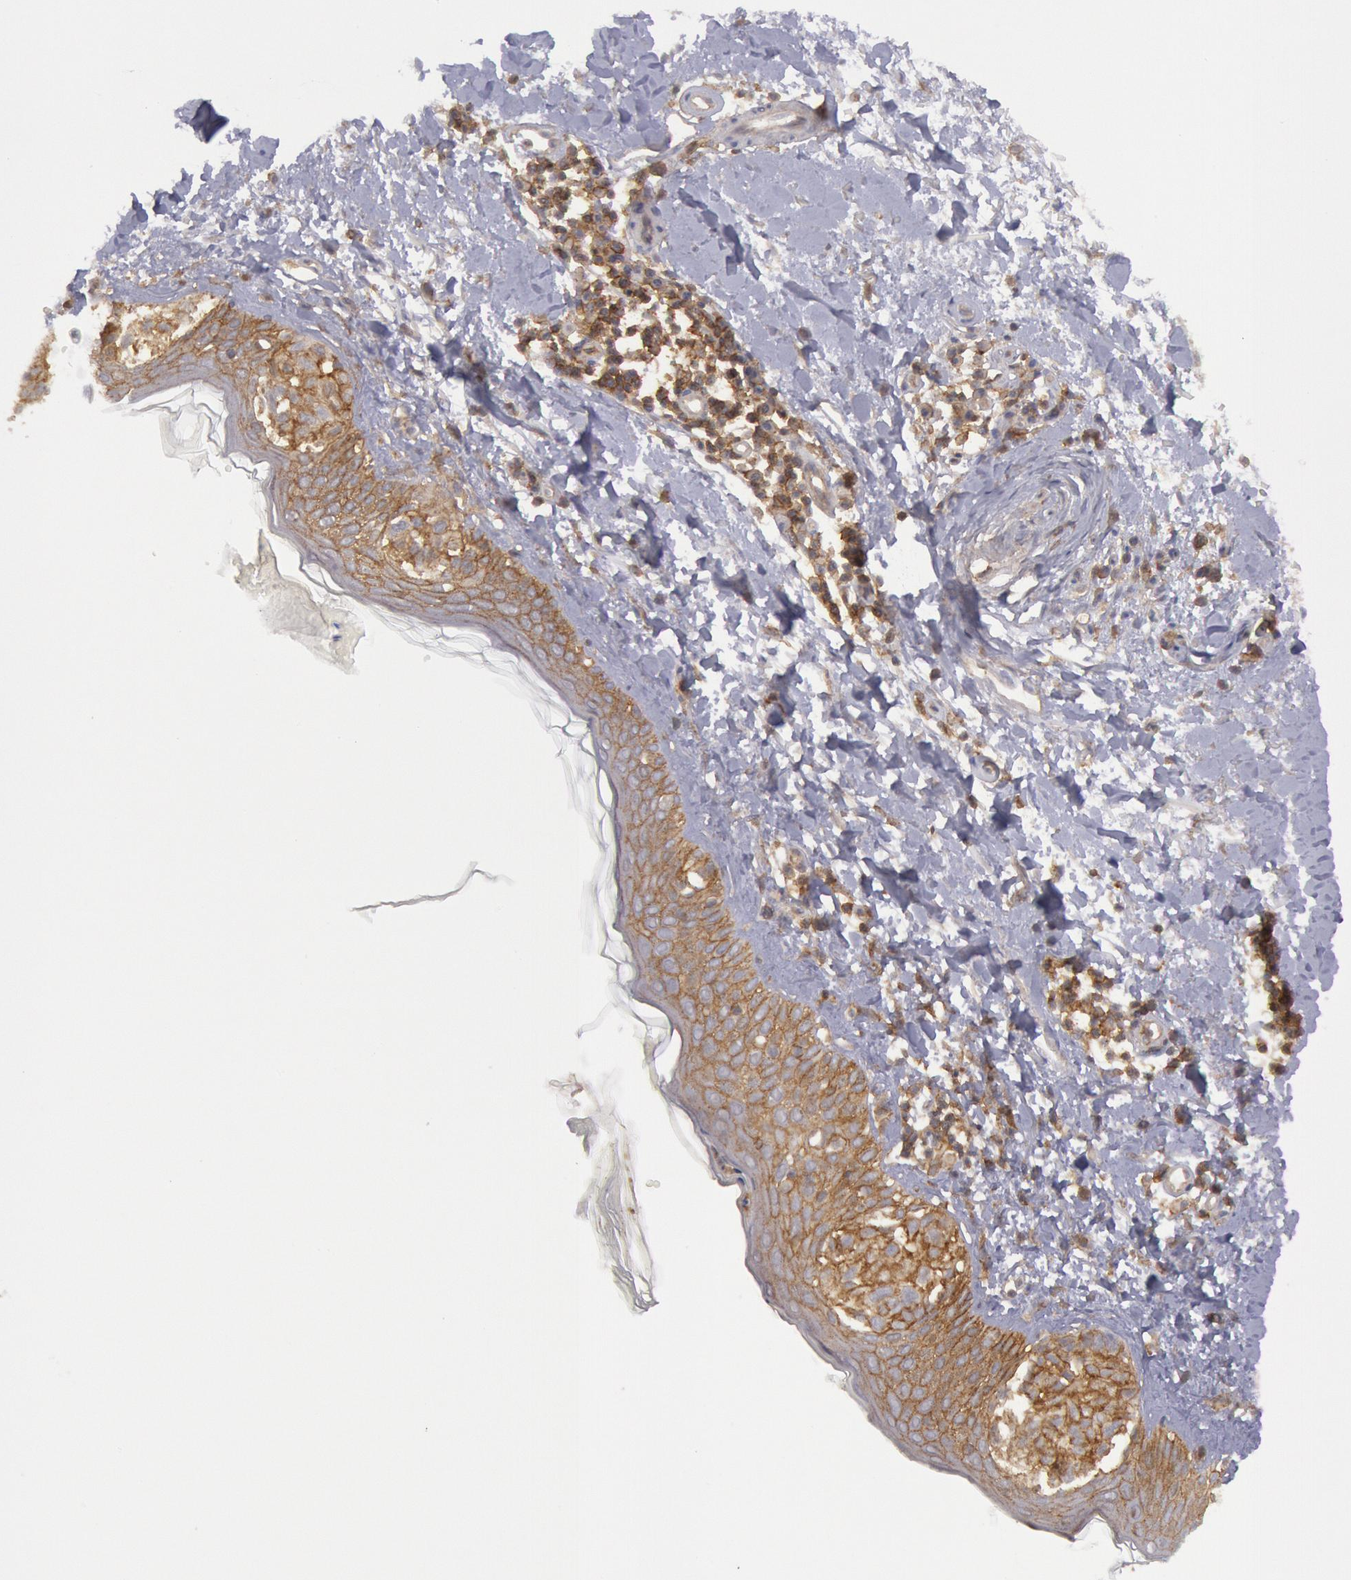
{"staining": {"intensity": "weak", "quantity": "25%-75%", "location": "cytoplasmic/membranous"}, "tissue": "melanoma", "cell_type": "Tumor cells", "image_type": "cancer", "snomed": [{"axis": "morphology", "description": "Malignant melanoma, NOS"}, {"axis": "topography", "description": "Skin"}], "caption": "The image reveals a brown stain indicating the presence of a protein in the cytoplasmic/membranous of tumor cells in melanoma.", "gene": "STX4", "patient": {"sex": "female", "age": 73}}